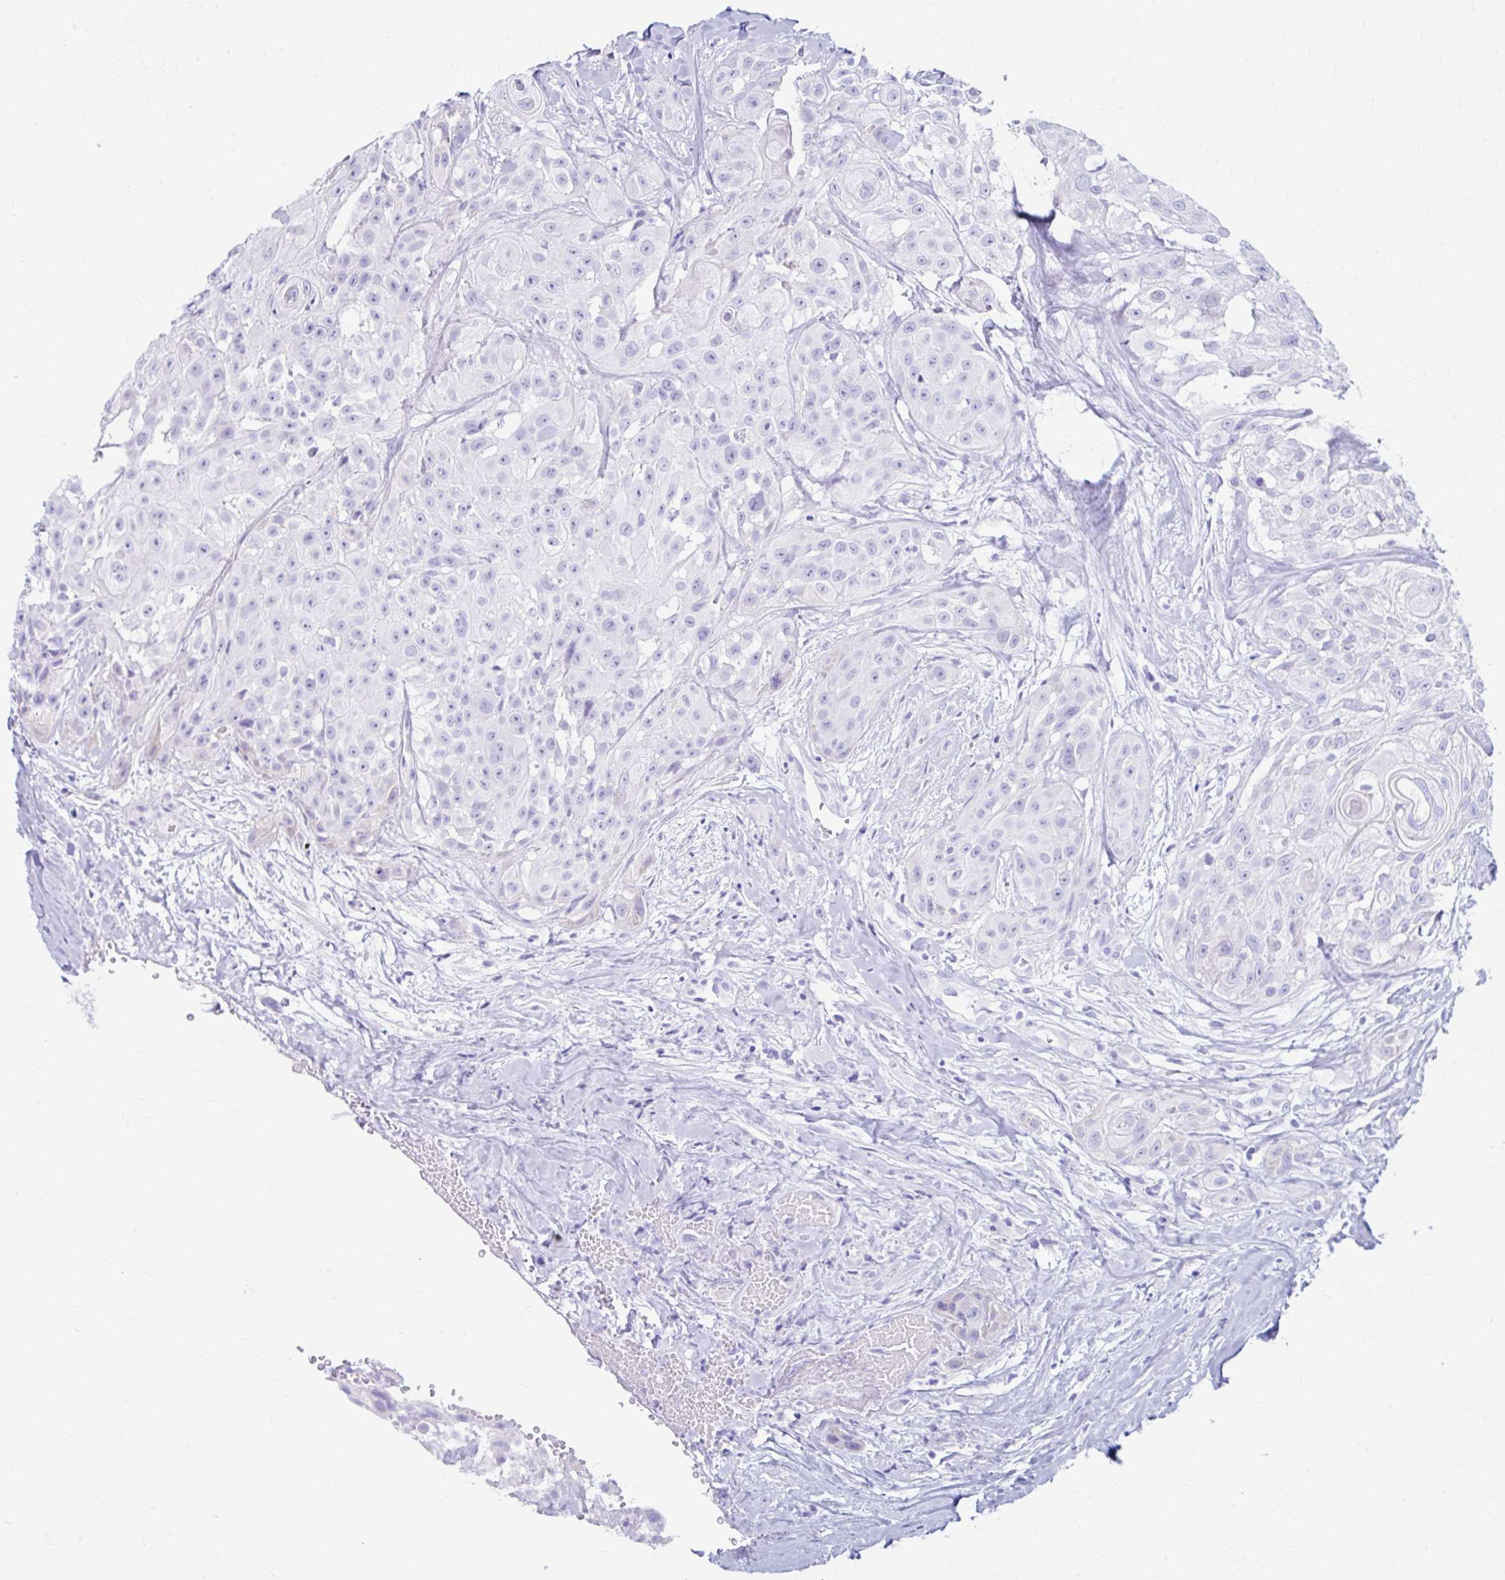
{"staining": {"intensity": "negative", "quantity": "none", "location": "none"}, "tissue": "head and neck cancer", "cell_type": "Tumor cells", "image_type": "cancer", "snomed": [{"axis": "morphology", "description": "Squamous cell carcinoma, NOS"}, {"axis": "topography", "description": "Head-Neck"}], "caption": "There is no significant expression in tumor cells of head and neck squamous cell carcinoma. (DAB (3,3'-diaminobenzidine) immunohistochemistry visualized using brightfield microscopy, high magnification).", "gene": "NSG2", "patient": {"sex": "male", "age": 83}}